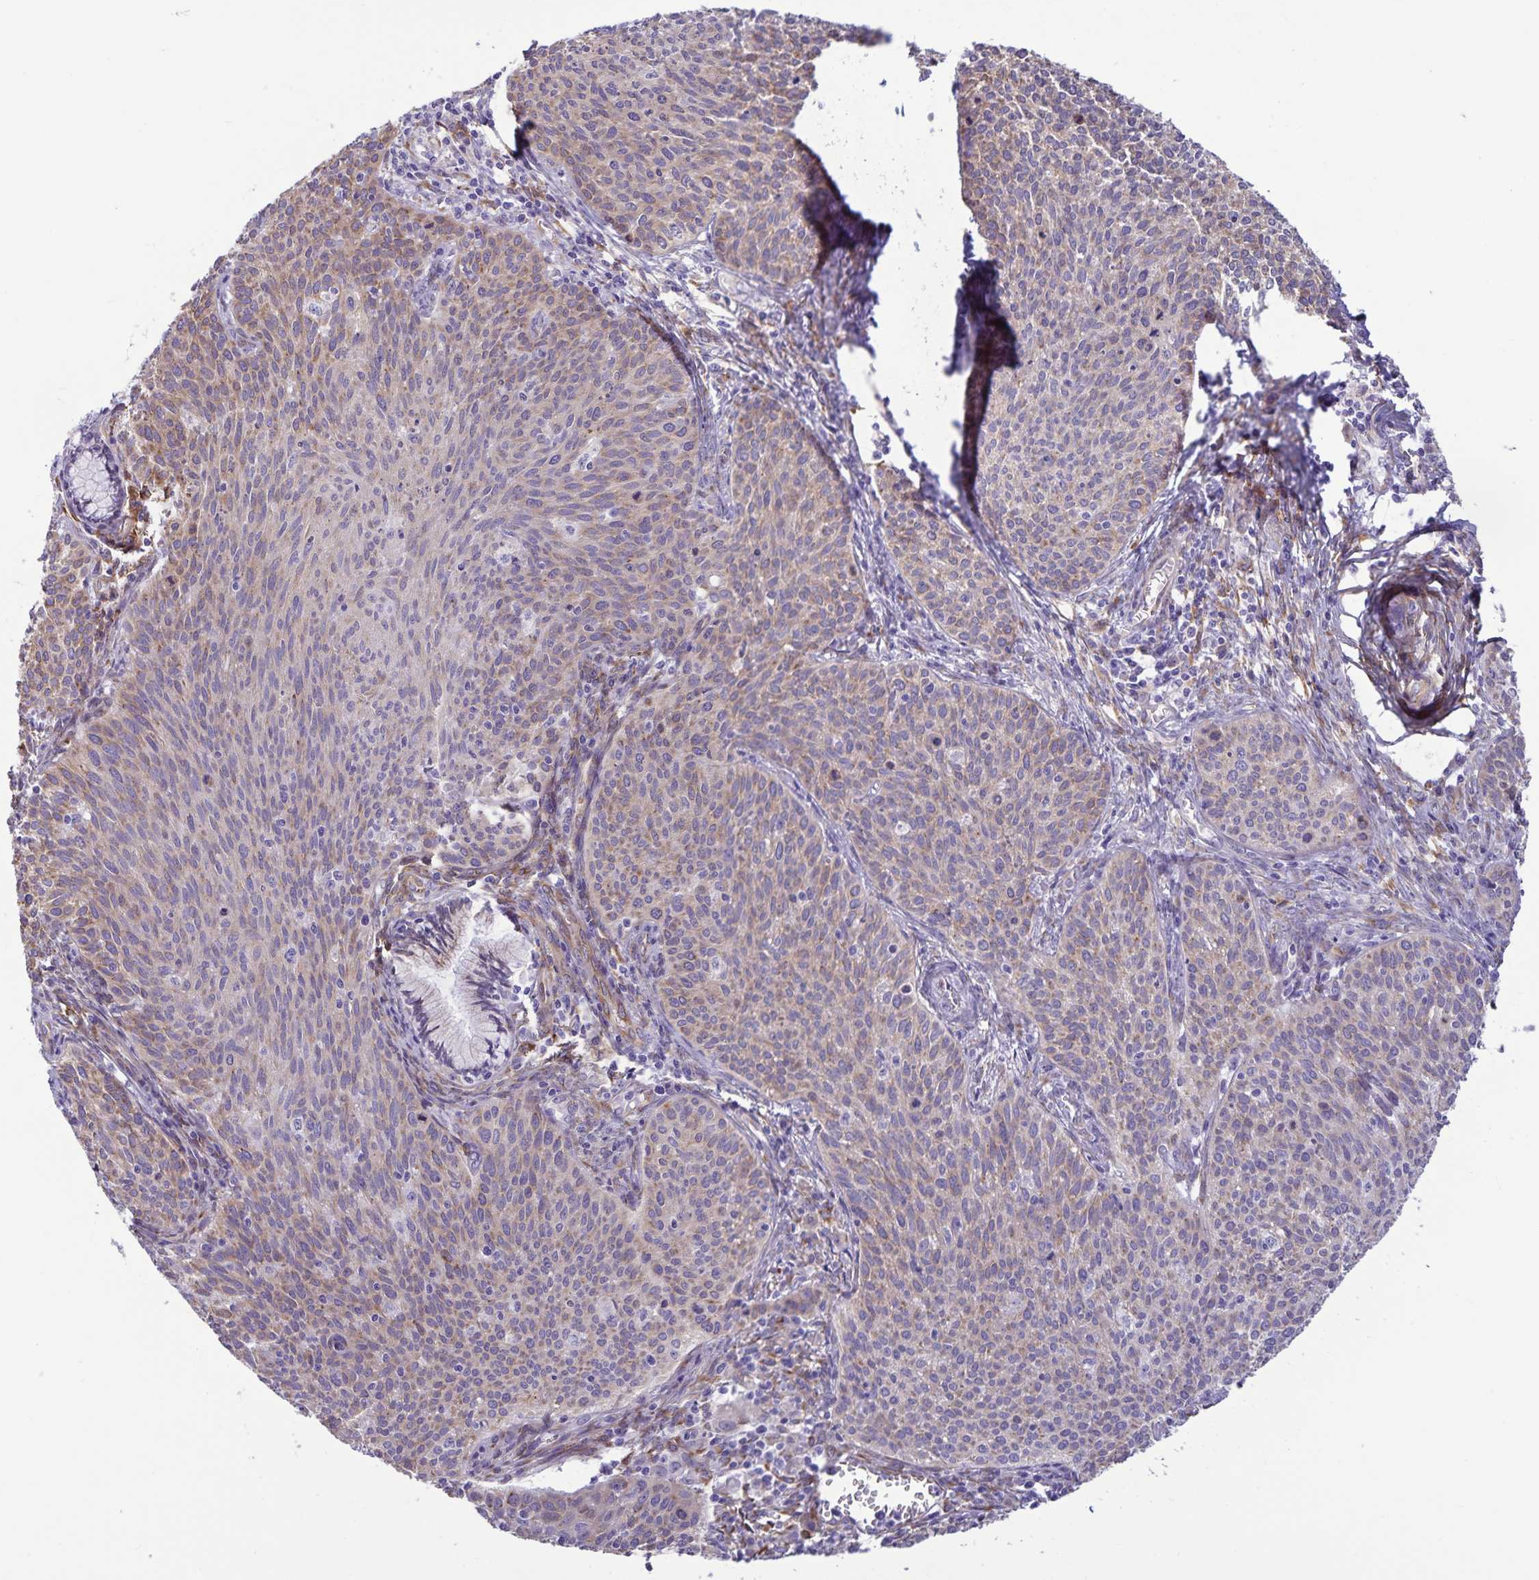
{"staining": {"intensity": "weak", "quantity": "25%-75%", "location": "cytoplasmic/membranous"}, "tissue": "cervical cancer", "cell_type": "Tumor cells", "image_type": "cancer", "snomed": [{"axis": "morphology", "description": "Squamous cell carcinoma, NOS"}, {"axis": "topography", "description": "Cervix"}], "caption": "A high-resolution micrograph shows IHC staining of cervical squamous cell carcinoma, which shows weak cytoplasmic/membranous positivity in about 25%-75% of tumor cells.", "gene": "RCN1", "patient": {"sex": "female", "age": 38}}